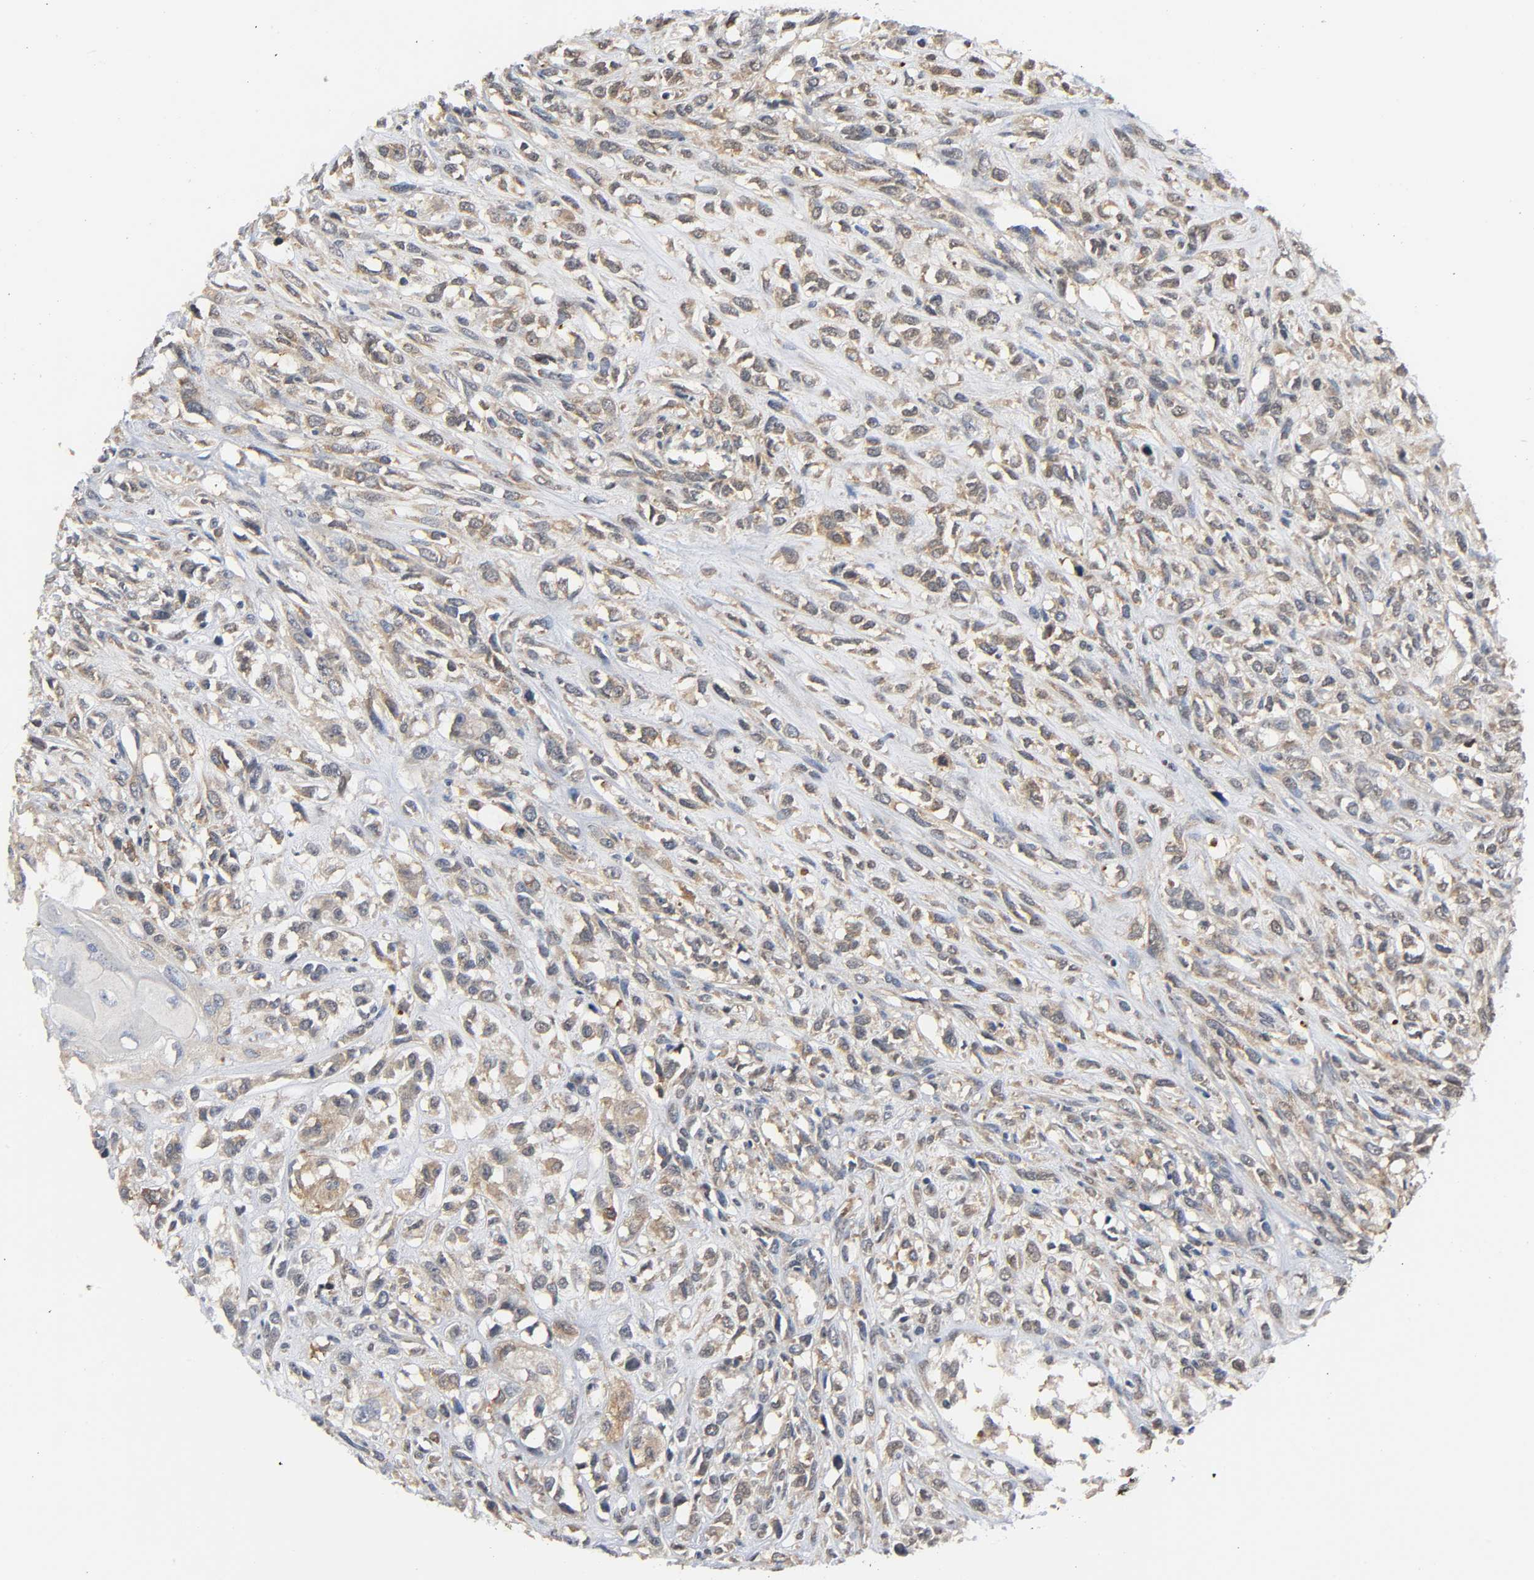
{"staining": {"intensity": "moderate", "quantity": ">75%", "location": "cytoplasmic/membranous"}, "tissue": "head and neck cancer", "cell_type": "Tumor cells", "image_type": "cancer", "snomed": [{"axis": "morphology", "description": "Necrosis, NOS"}, {"axis": "morphology", "description": "Neoplasm, malignant, NOS"}, {"axis": "topography", "description": "Salivary gland"}, {"axis": "topography", "description": "Head-Neck"}], "caption": "The photomicrograph shows immunohistochemical staining of head and neck cancer. There is moderate cytoplasmic/membranous staining is seen in about >75% of tumor cells.", "gene": "HDAC6", "patient": {"sex": "male", "age": 43}}